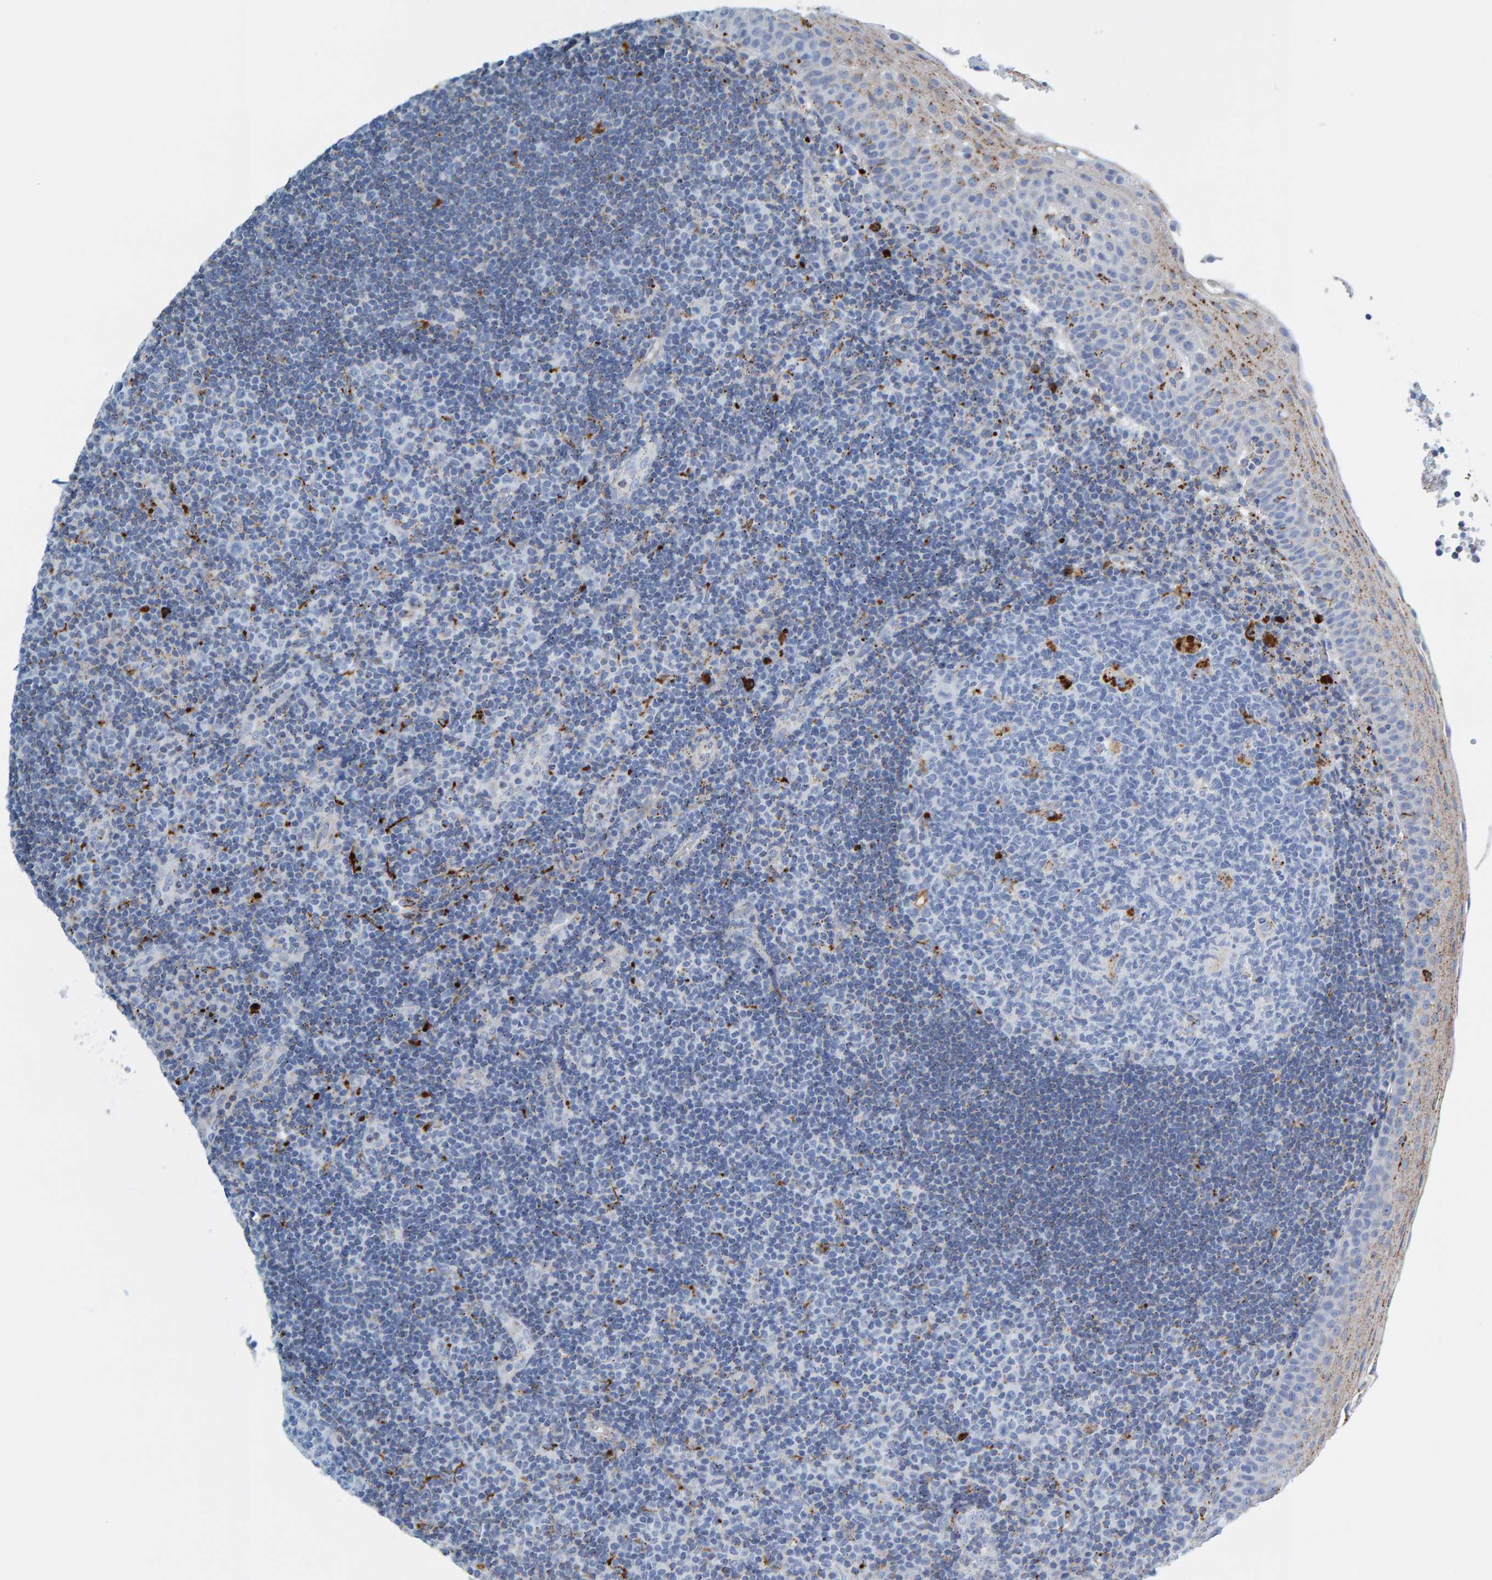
{"staining": {"intensity": "moderate", "quantity": "<25%", "location": "cytoplasmic/membranous"}, "tissue": "tonsil", "cell_type": "Germinal center cells", "image_type": "normal", "snomed": [{"axis": "morphology", "description": "Normal tissue, NOS"}, {"axis": "topography", "description": "Tonsil"}], "caption": "Germinal center cells reveal low levels of moderate cytoplasmic/membranous expression in about <25% of cells in benign human tonsil.", "gene": "BIN3", "patient": {"sex": "female", "age": 40}}